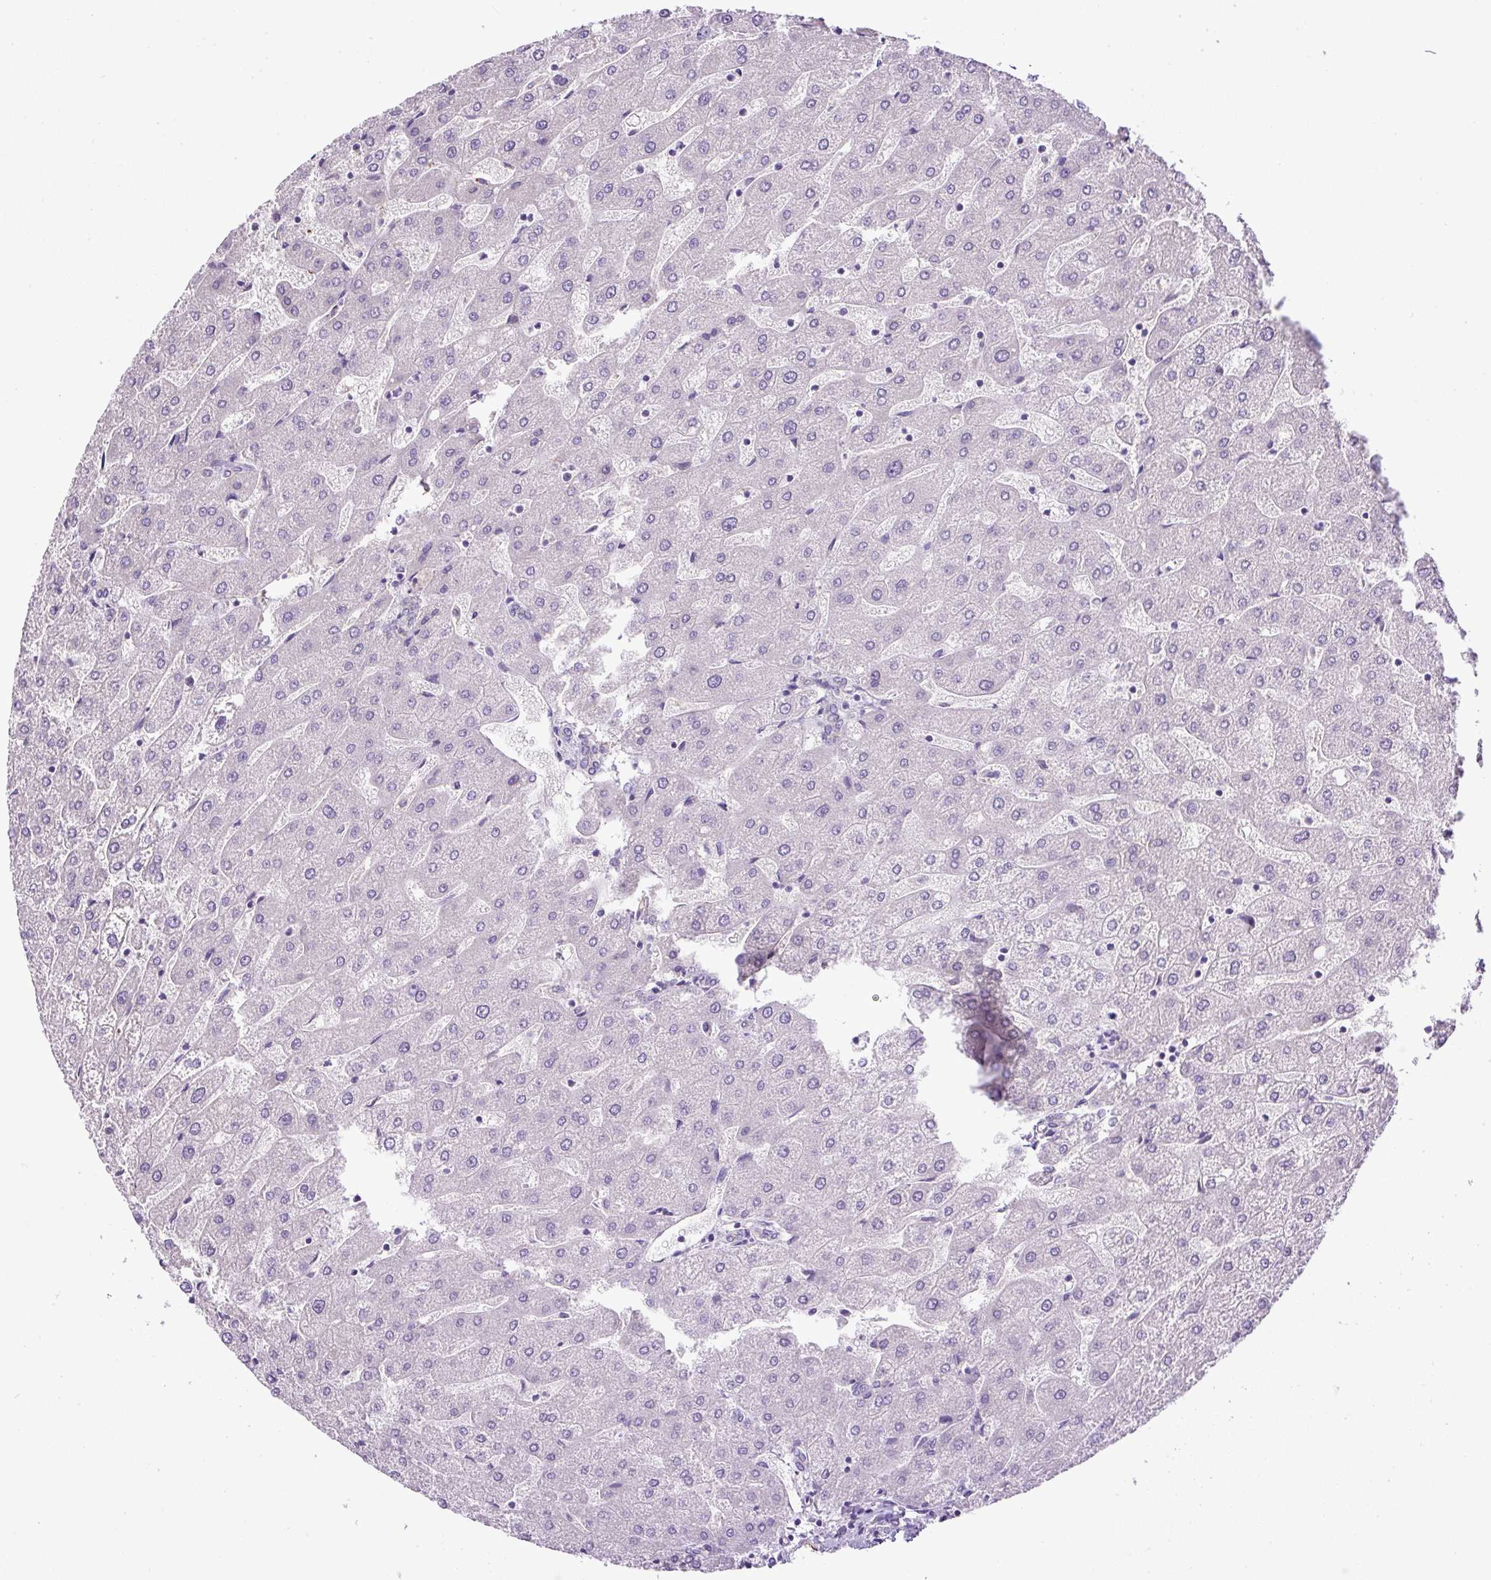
{"staining": {"intensity": "negative", "quantity": "none", "location": "none"}, "tissue": "liver", "cell_type": "Cholangiocytes", "image_type": "normal", "snomed": [{"axis": "morphology", "description": "Normal tissue, NOS"}, {"axis": "topography", "description": "Liver"}], "caption": "Protein analysis of normal liver displays no significant staining in cholangiocytes. (DAB (3,3'-diaminobenzidine) immunohistochemistry (IHC) with hematoxylin counter stain).", "gene": "LEFTY1", "patient": {"sex": "male", "age": 67}}